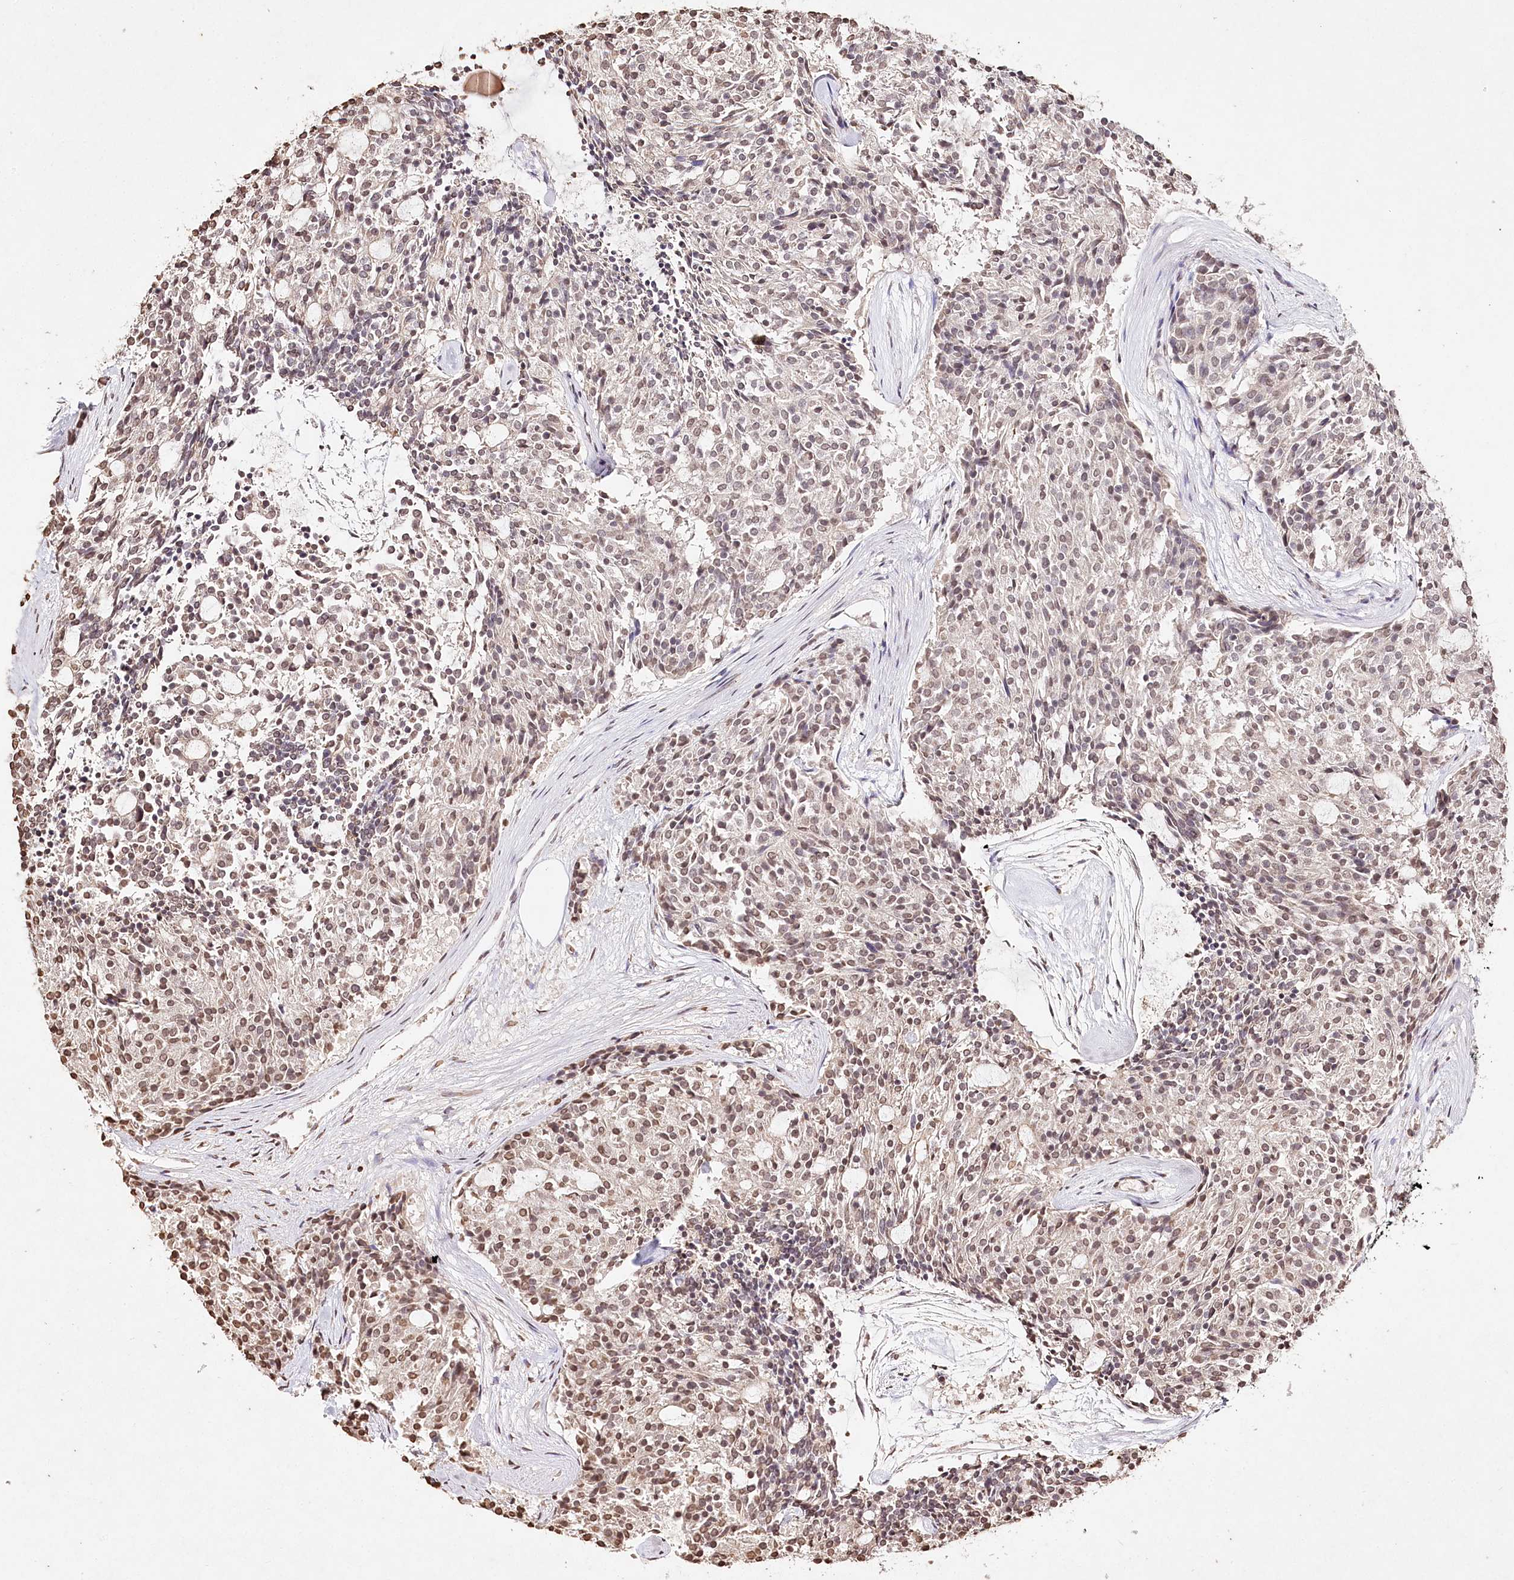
{"staining": {"intensity": "moderate", "quantity": ">75%", "location": "nuclear"}, "tissue": "carcinoid", "cell_type": "Tumor cells", "image_type": "cancer", "snomed": [{"axis": "morphology", "description": "Carcinoid, malignant, NOS"}, {"axis": "topography", "description": "Pancreas"}], "caption": "Tumor cells exhibit medium levels of moderate nuclear positivity in approximately >75% of cells in carcinoid (malignant).", "gene": "DMXL1", "patient": {"sex": "female", "age": 54}}